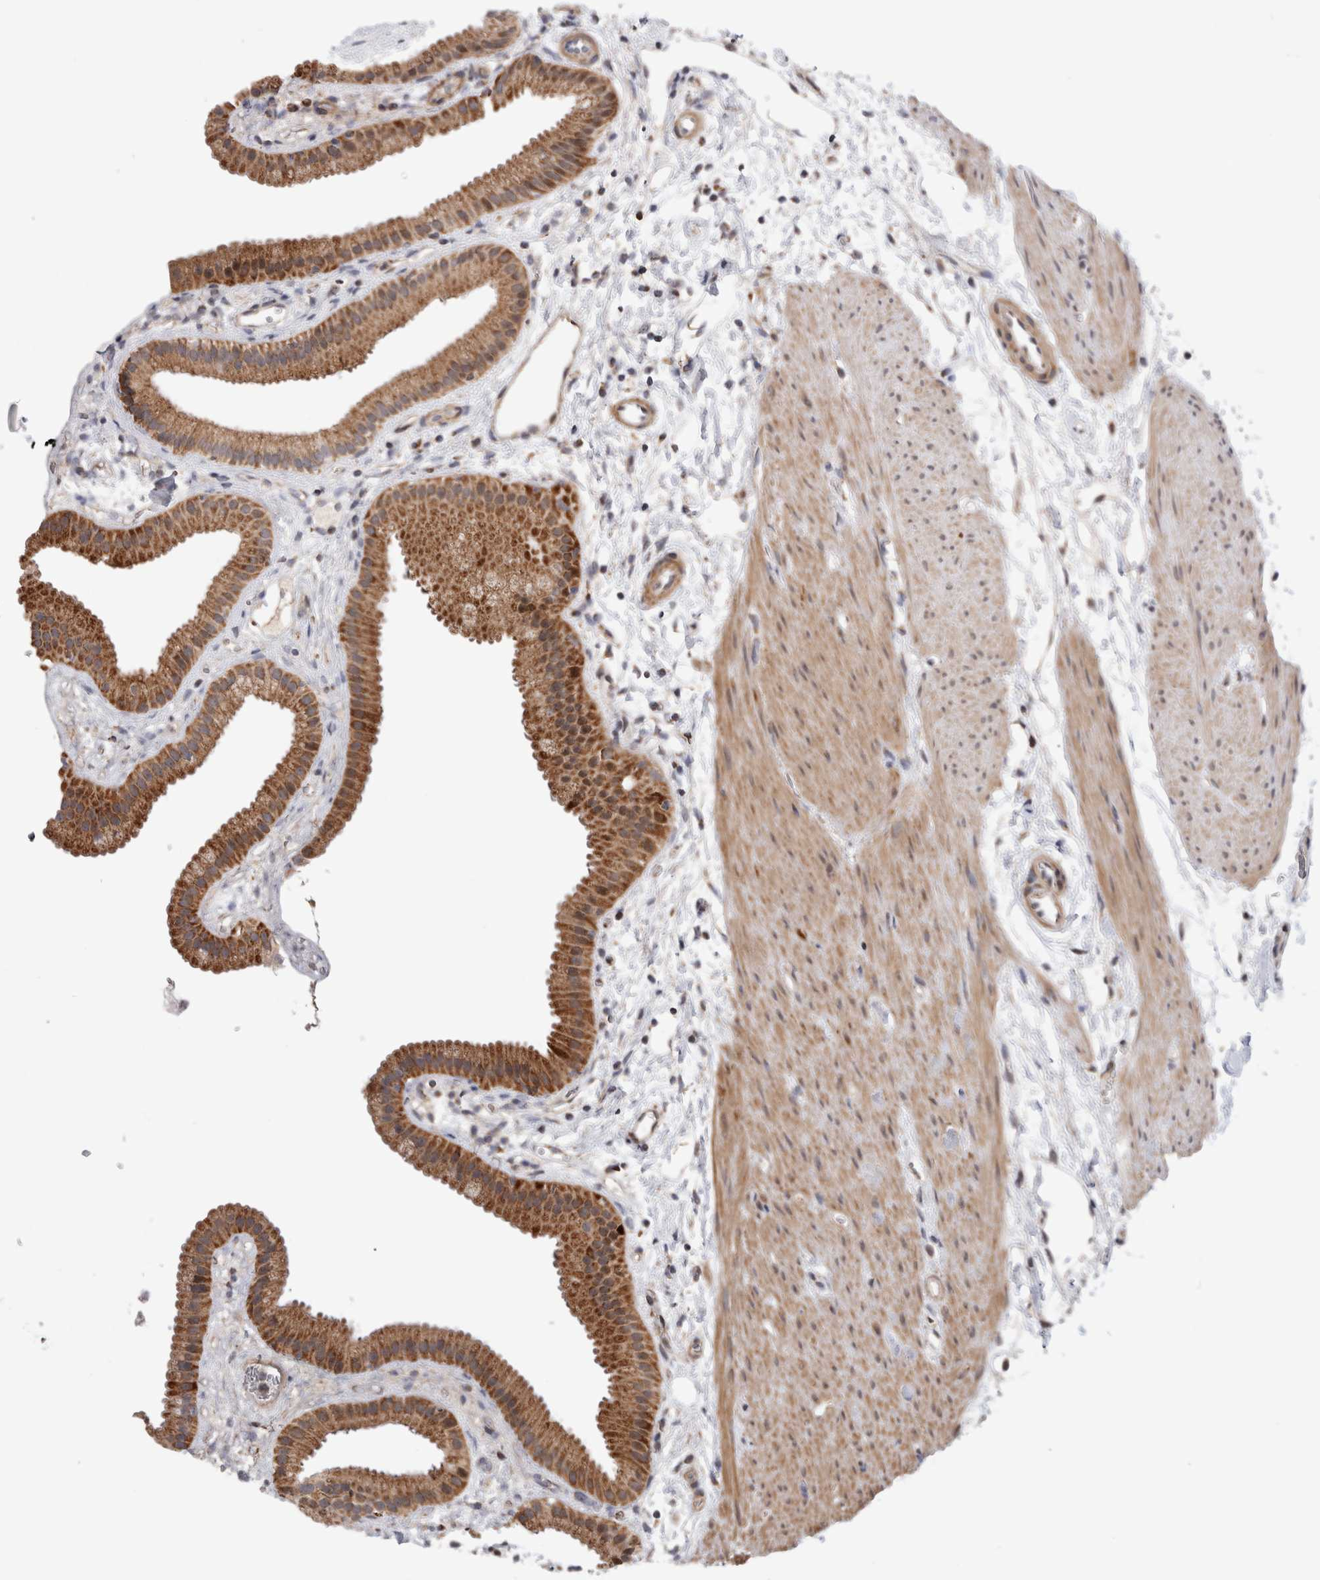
{"staining": {"intensity": "strong", "quantity": ">75%", "location": "cytoplasmic/membranous"}, "tissue": "gallbladder", "cell_type": "Glandular cells", "image_type": "normal", "snomed": [{"axis": "morphology", "description": "Normal tissue, NOS"}, {"axis": "topography", "description": "Gallbladder"}], "caption": "Immunohistochemistry (IHC) of benign gallbladder shows high levels of strong cytoplasmic/membranous staining in about >75% of glandular cells. Using DAB (brown) and hematoxylin (blue) stains, captured at high magnification using brightfield microscopy.", "gene": "MRPL37", "patient": {"sex": "female", "age": 64}}